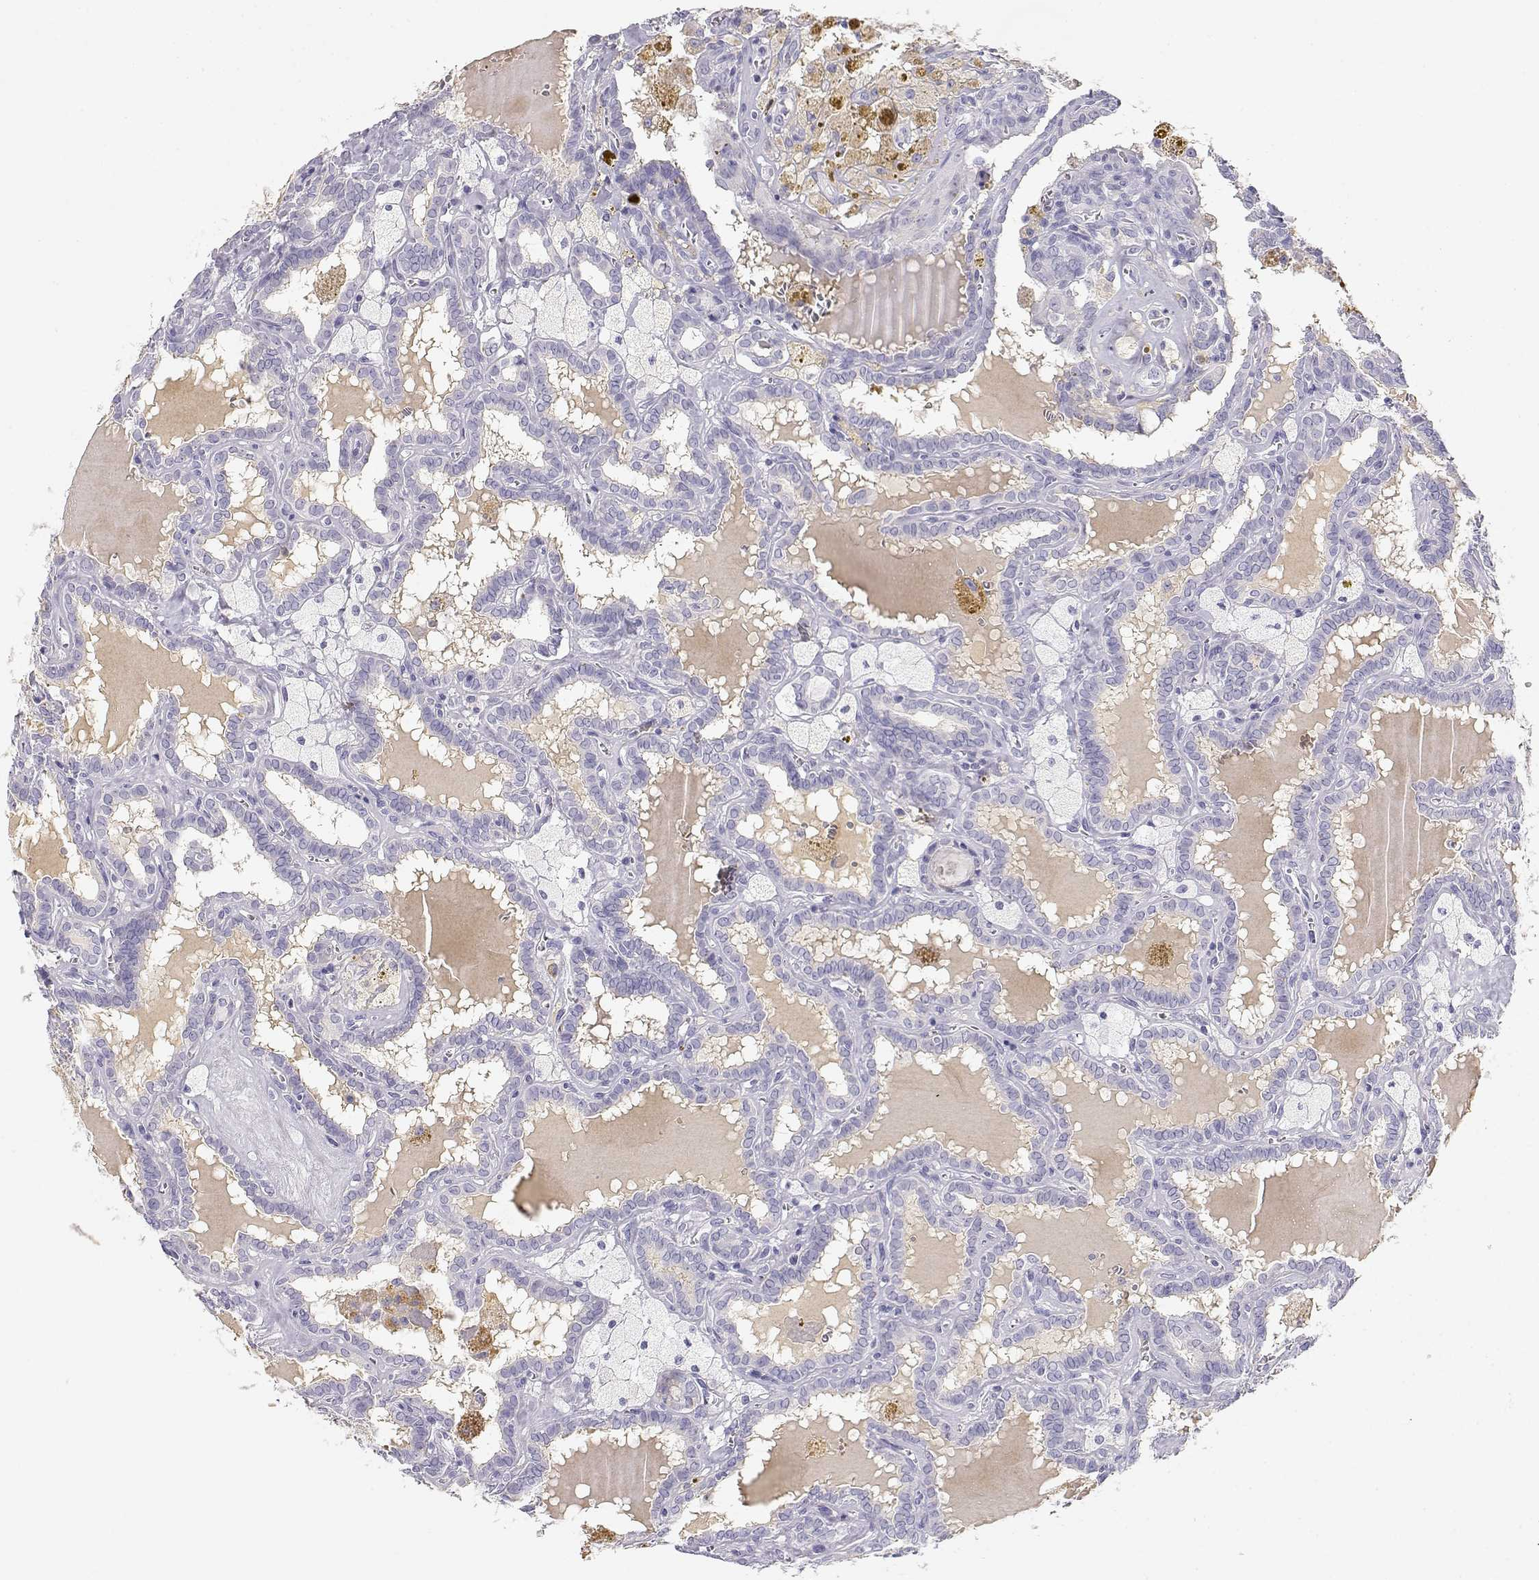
{"staining": {"intensity": "negative", "quantity": "none", "location": "none"}, "tissue": "thyroid cancer", "cell_type": "Tumor cells", "image_type": "cancer", "snomed": [{"axis": "morphology", "description": "Papillary adenocarcinoma, NOS"}, {"axis": "topography", "description": "Thyroid gland"}], "caption": "Immunohistochemical staining of thyroid papillary adenocarcinoma exhibits no significant positivity in tumor cells. (Stains: DAB (3,3'-diaminobenzidine) IHC with hematoxylin counter stain, Microscopy: brightfield microscopy at high magnification).", "gene": "GPR174", "patient": {"sex": "female", "age": 39}}